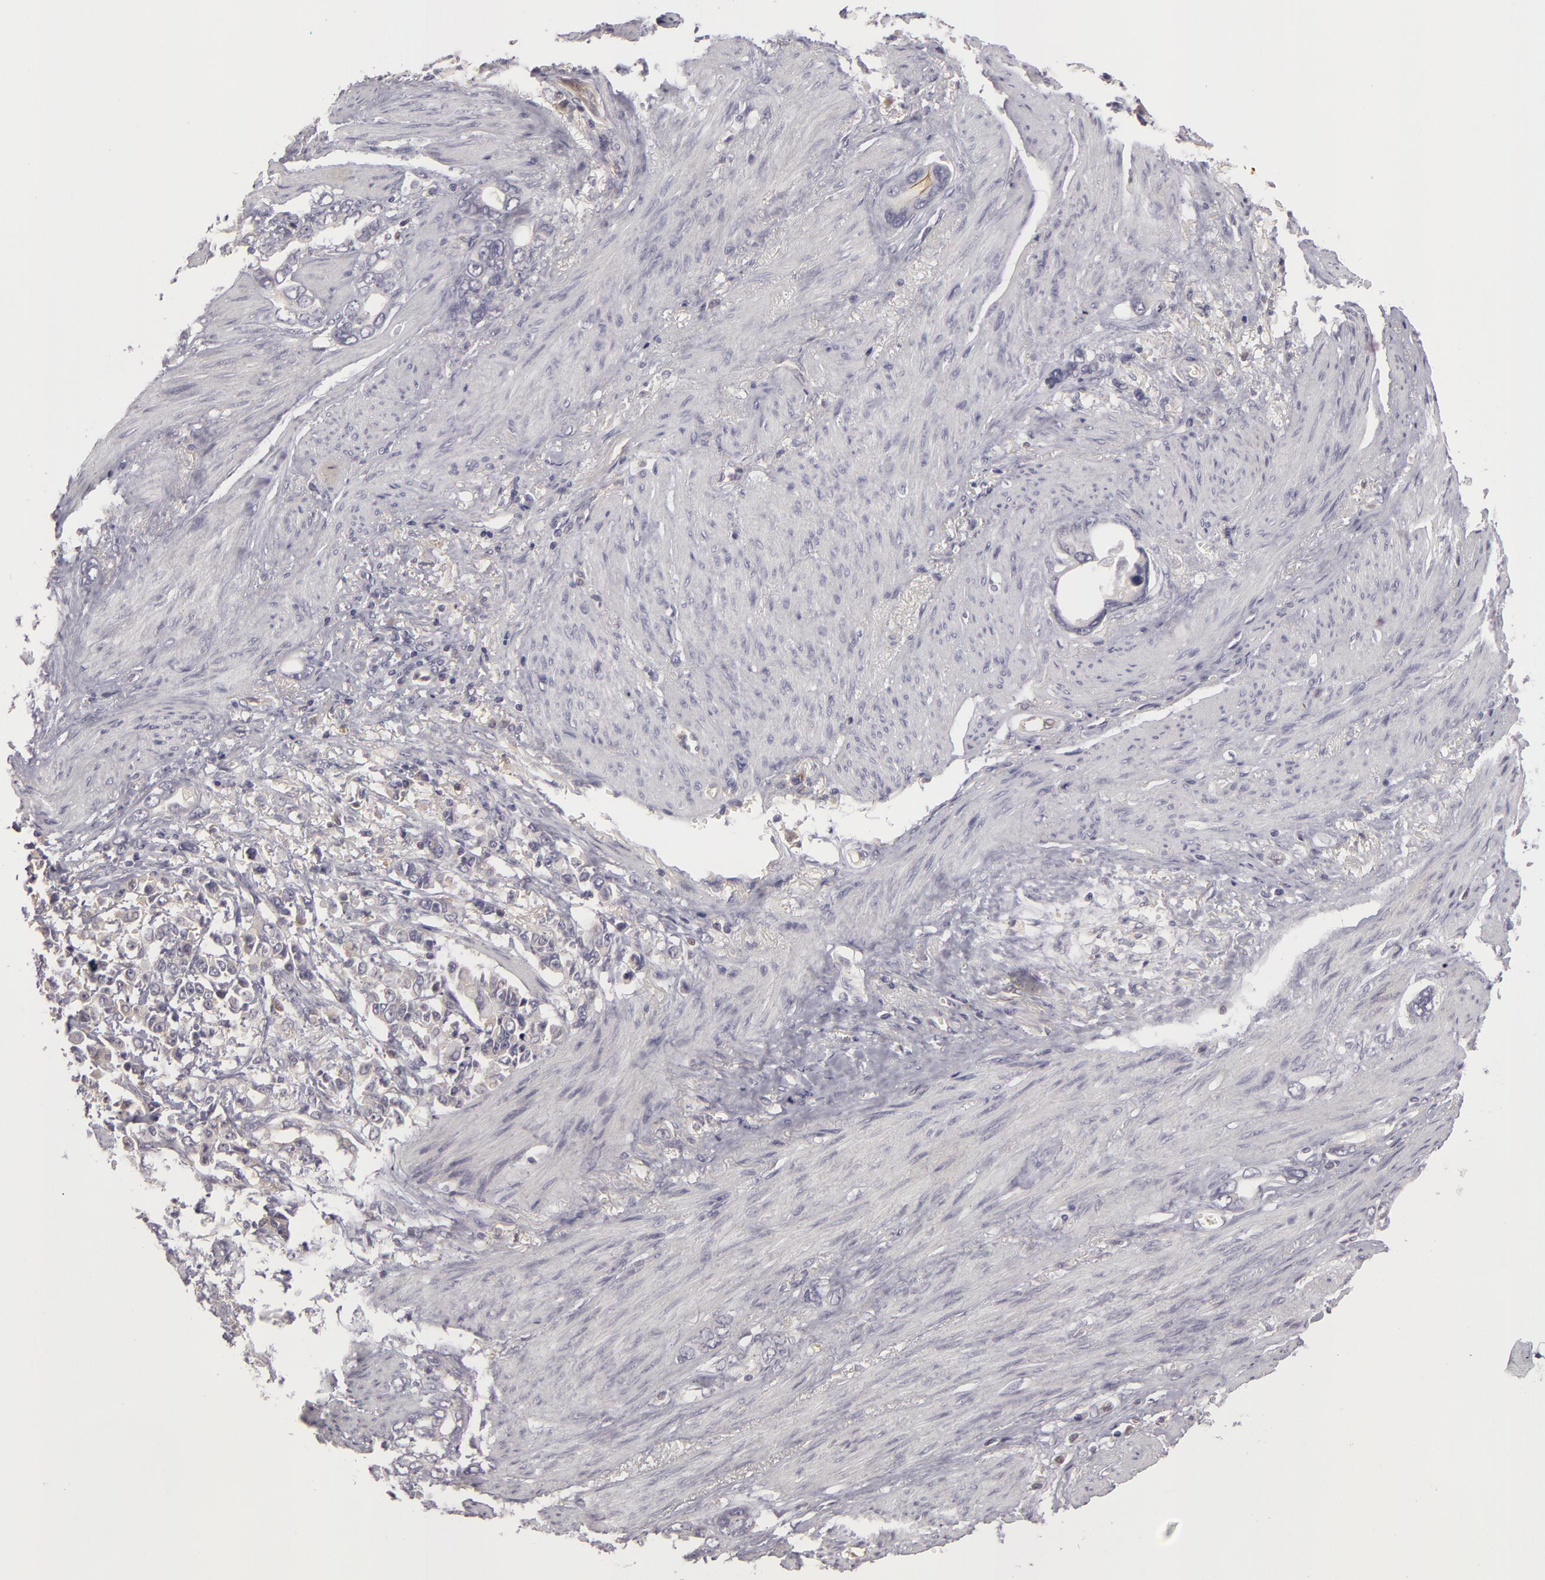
{"staining": {"intensity": "negative", "quantity": "none", "location": "none"}, "tissue": "stomach cancer", "cell_type": "Tumor cells", "image_type": "cancer", "snomed": [{"axis": "morphology", "description": "Adenocarcinoma, NOS"}, {"axis": "topography", "description": "Stomach"}], "caption": "Human adenocarcinoma (stomach) stained for a protein using IHC demonstrates no expression in tumor cells.", "gene": "ZNF229", "patient": {"sex": "male", "age": 78}}